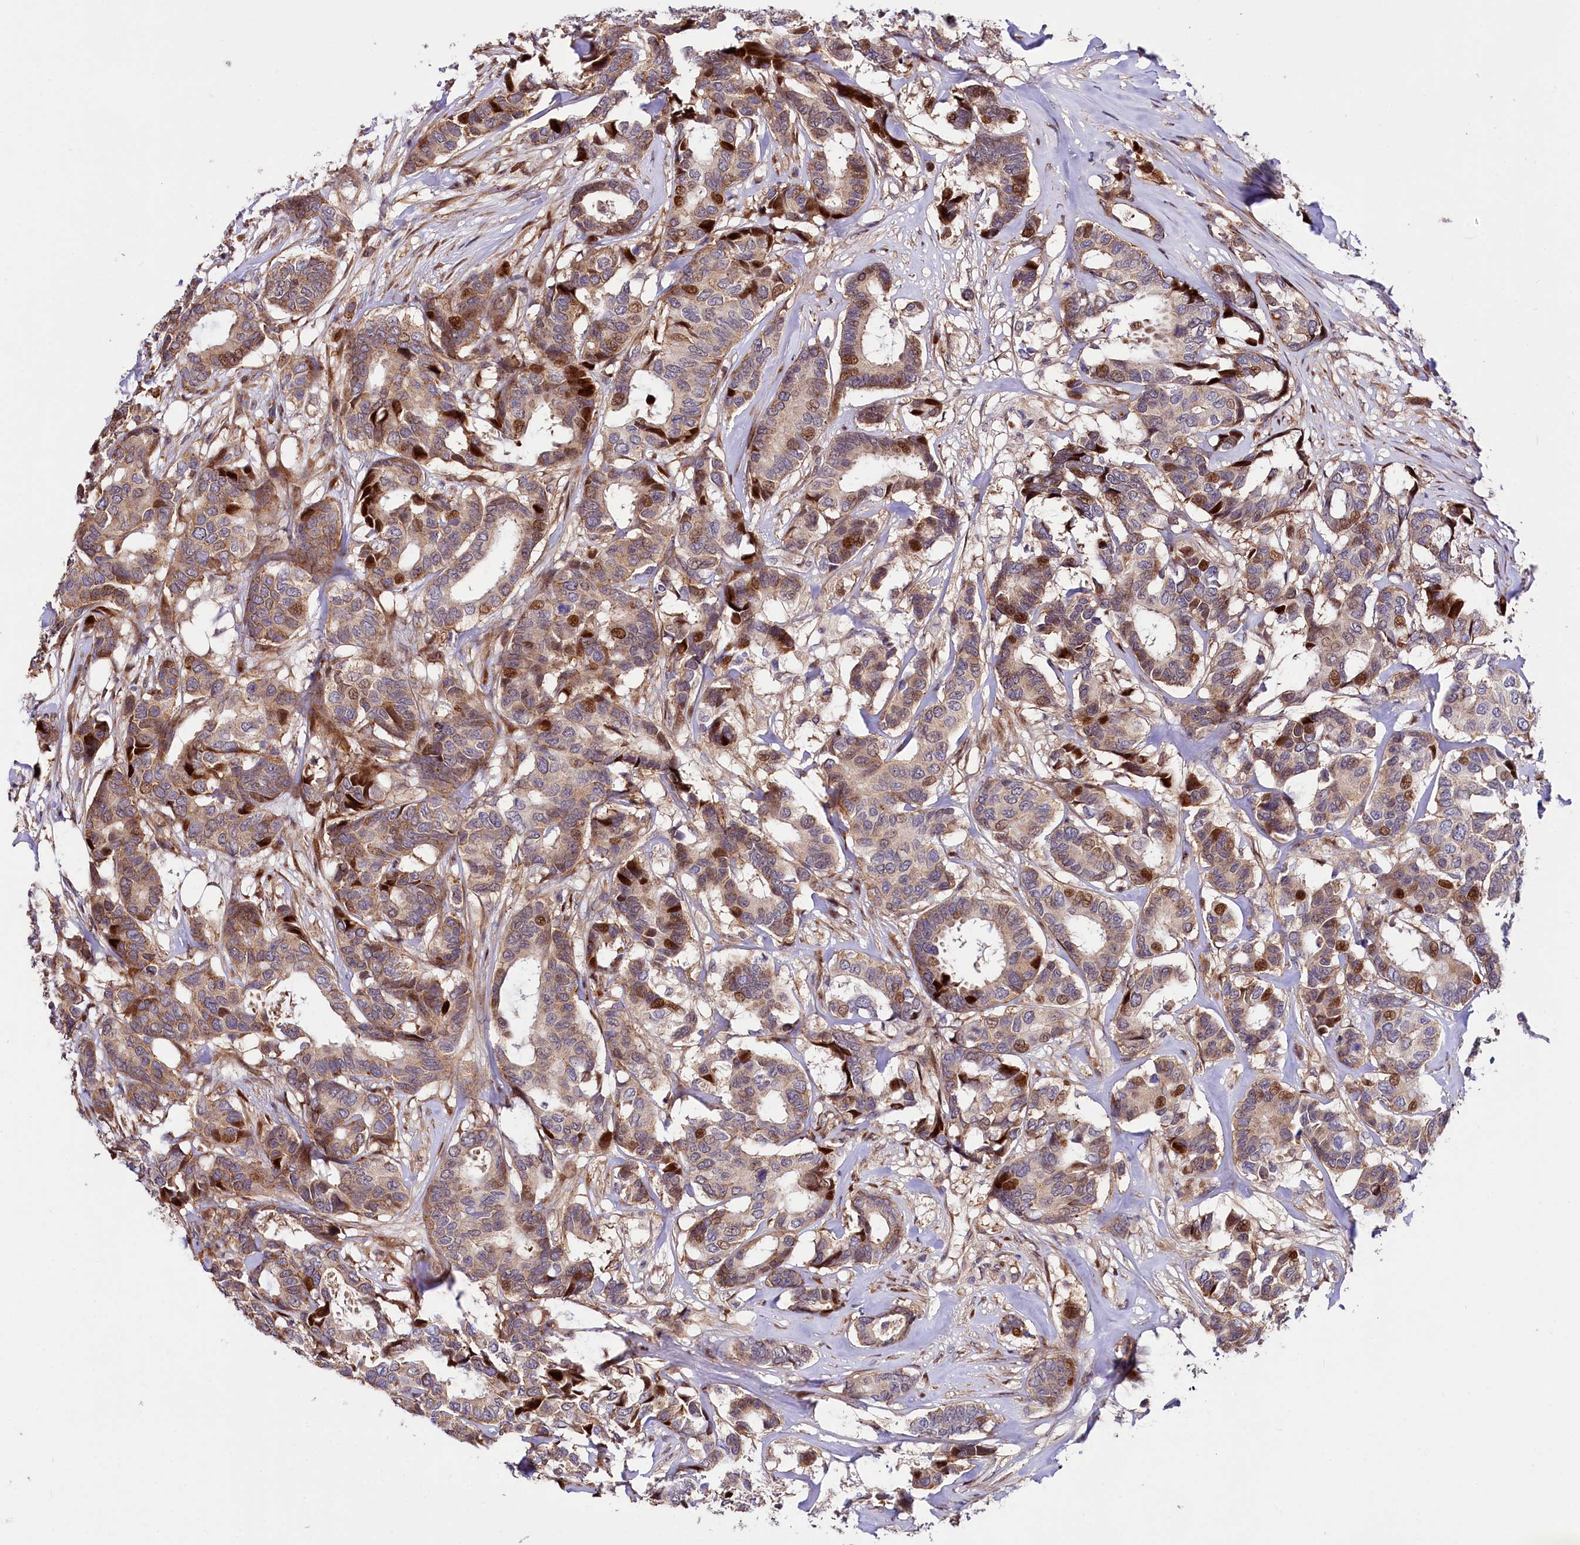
{"staining": {"intensity": "strong", "quantity": "<25%", "location": "cytoplasmic/membranous,nuclear"}, "tissue": "breast cancer", "cell_type": "Tumor cells", "image_type": "cancer", "snomed": [{"axis": "morphology", "description": "Duct carcinoma"}, {"axis": "topography", "description": "Breast"}], "caption": "Protein staining reveals strong cytoplasmic/membranous and nuclear positivity in about <25% of tumor cells in breast cancer.", "gene": "PDZRN3", "patient": {"sex": "female", "age": 87}}